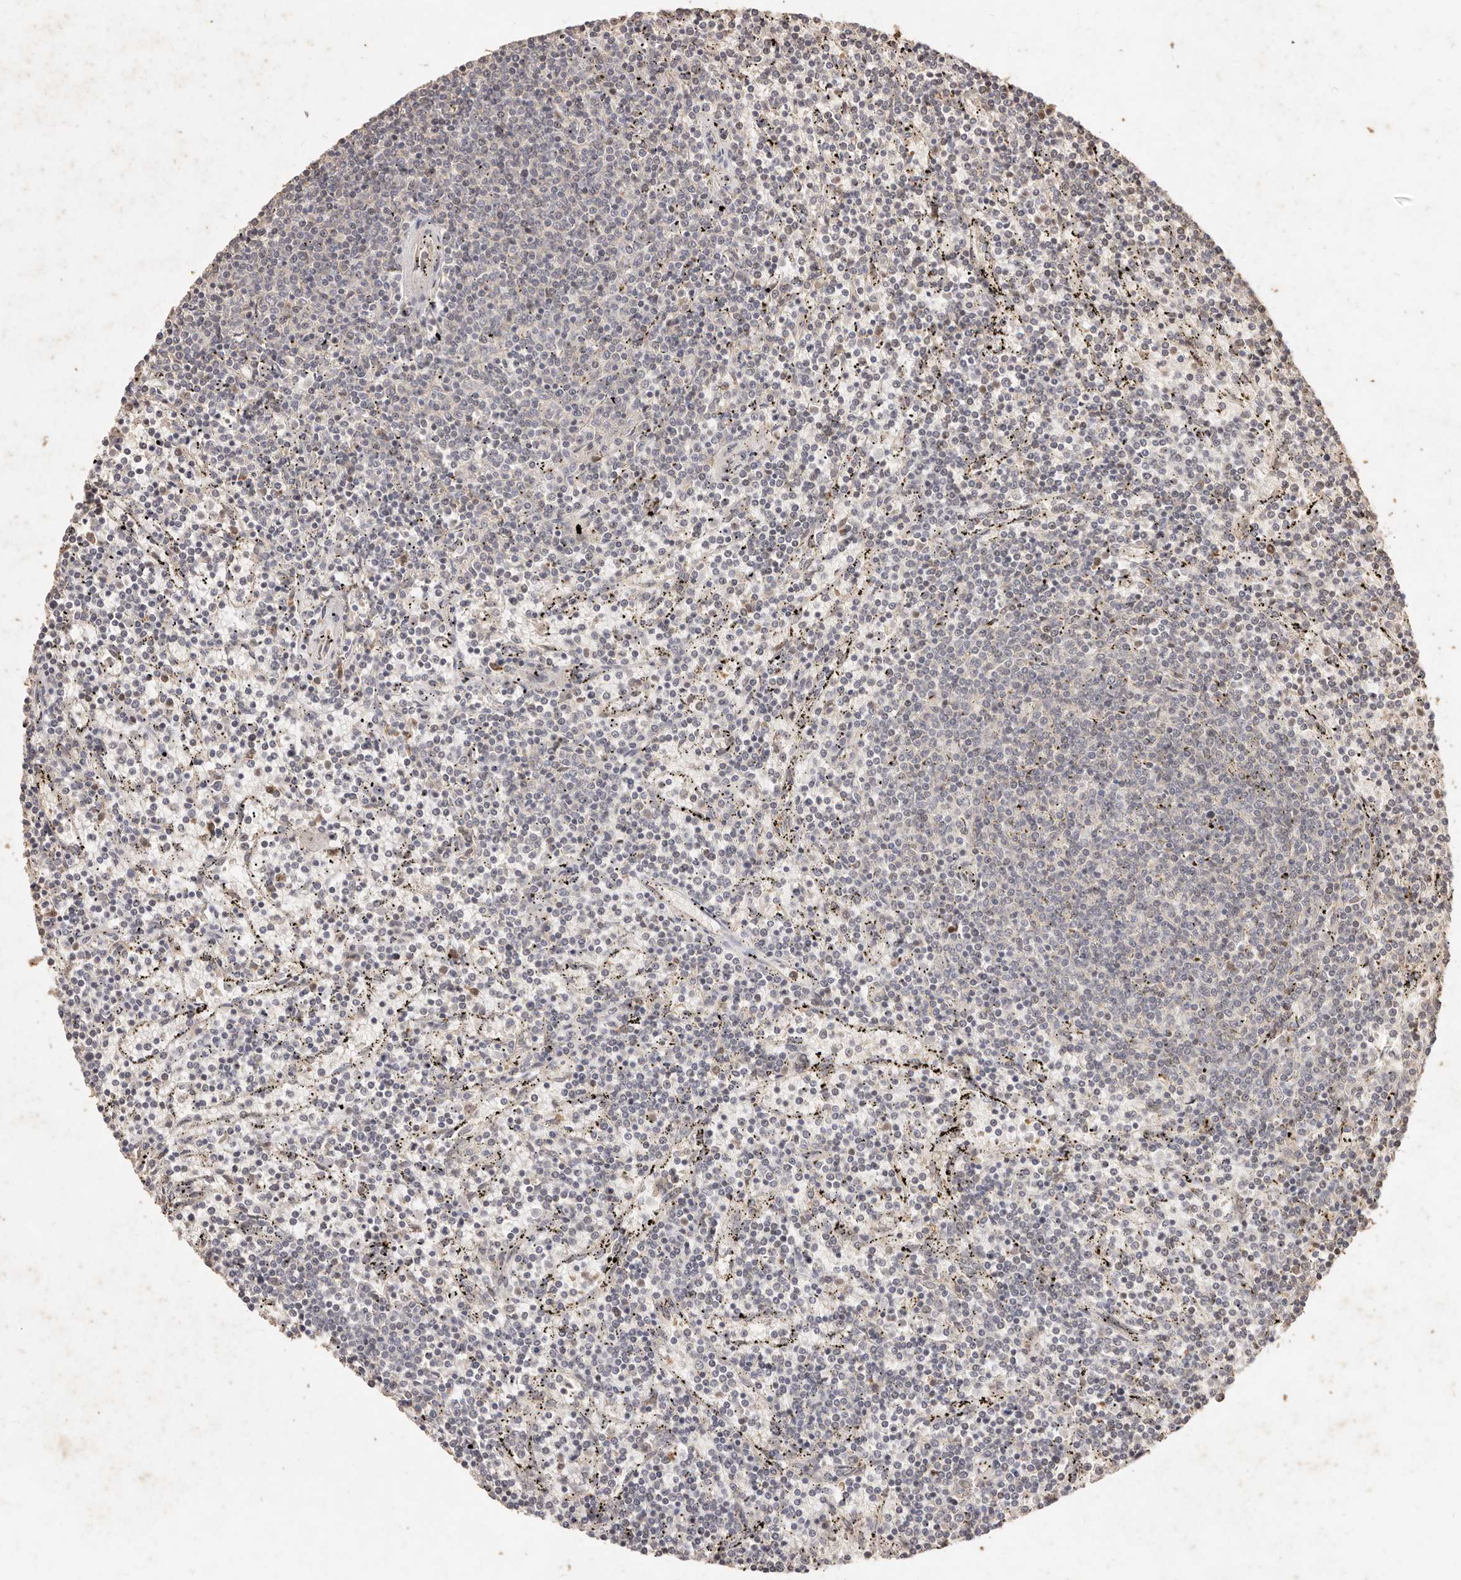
{"staining": {"intensity": "negative", "quantity": "none", "location": "none"}, "tissue": "lymphoma", "cell_type": "Tumor cells", "image_type": "cancer", "snomed": [{"axis": "morphology", "description": "Malignant lymphoma, non-Hodgkin's type, Low grade"}, {"axis": "topography", "description": "Spleen"}], "caption": "This is an IHC histopathology image of human lymphoma. There is no staining in tumor cells.", "gene": "KIF9", "patient": {"sex": "female", "age": 50}}